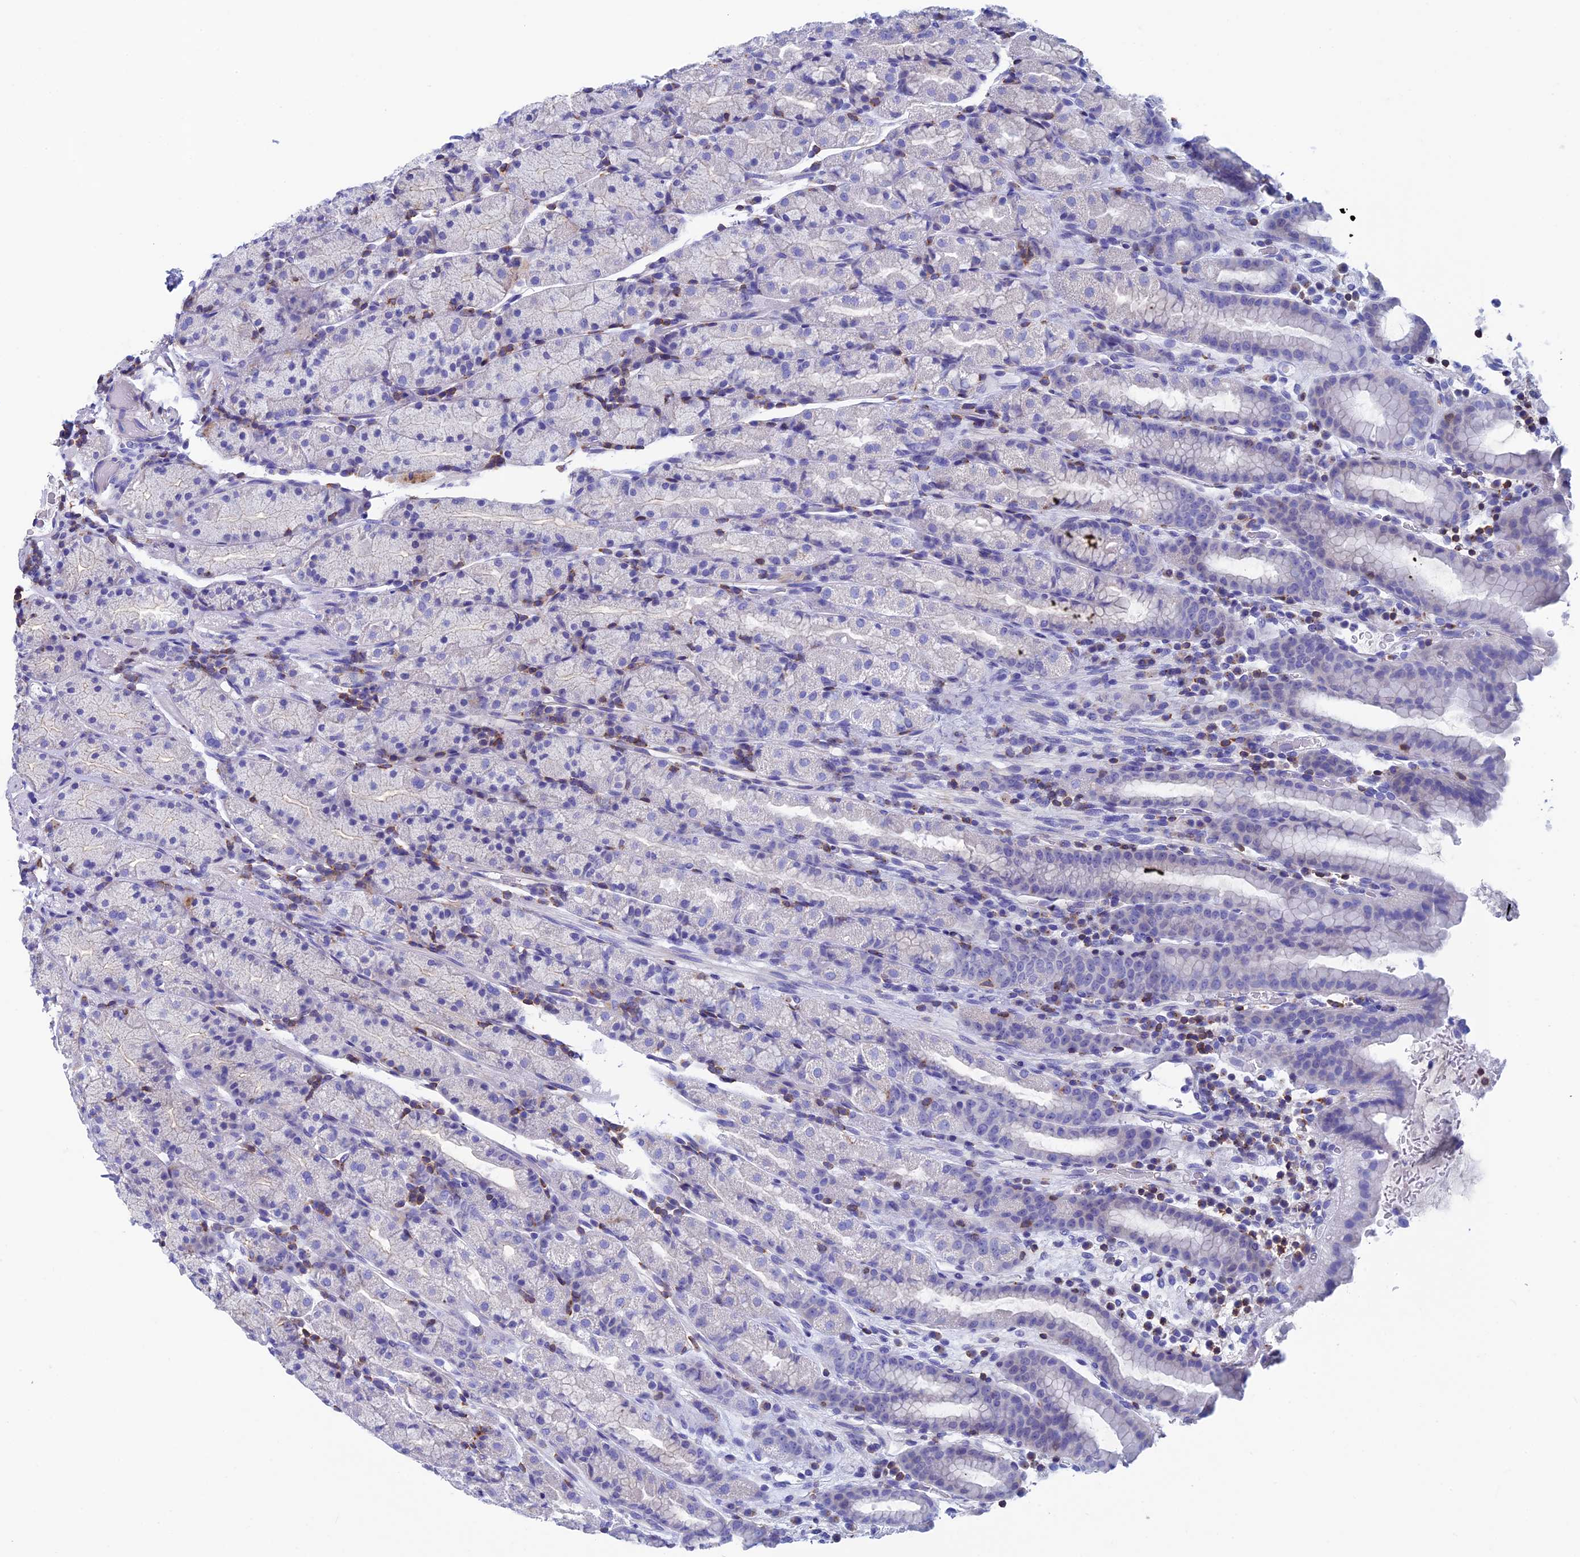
{"staining": {"intensity": "weak", "quantity": "<25%", "location": "cytoplasmic/membranous"}, "tissue": "stomach", "cell_type": "Glandular cells", "image_type": "normal", "snomed": [{"axis": "morphology", "description": "Normal tissue, NOS"}, {"axis": "topography", "description": "Stomach, upper"}, {"axis": "topography", "description": "Stomach, lower"}, {"axis": "topography", "description": "Small intestine"}], "caption": "Glandular cells show no significant protein positivity in benign stomach. (DAB (3,3'-diaminobenzidine) immunohistochemistry (IHC) visualized using brightfield microscopy, high magnification).", "gene": "SEPTIN1", "patient": {"sex": "male", "age": 68}}